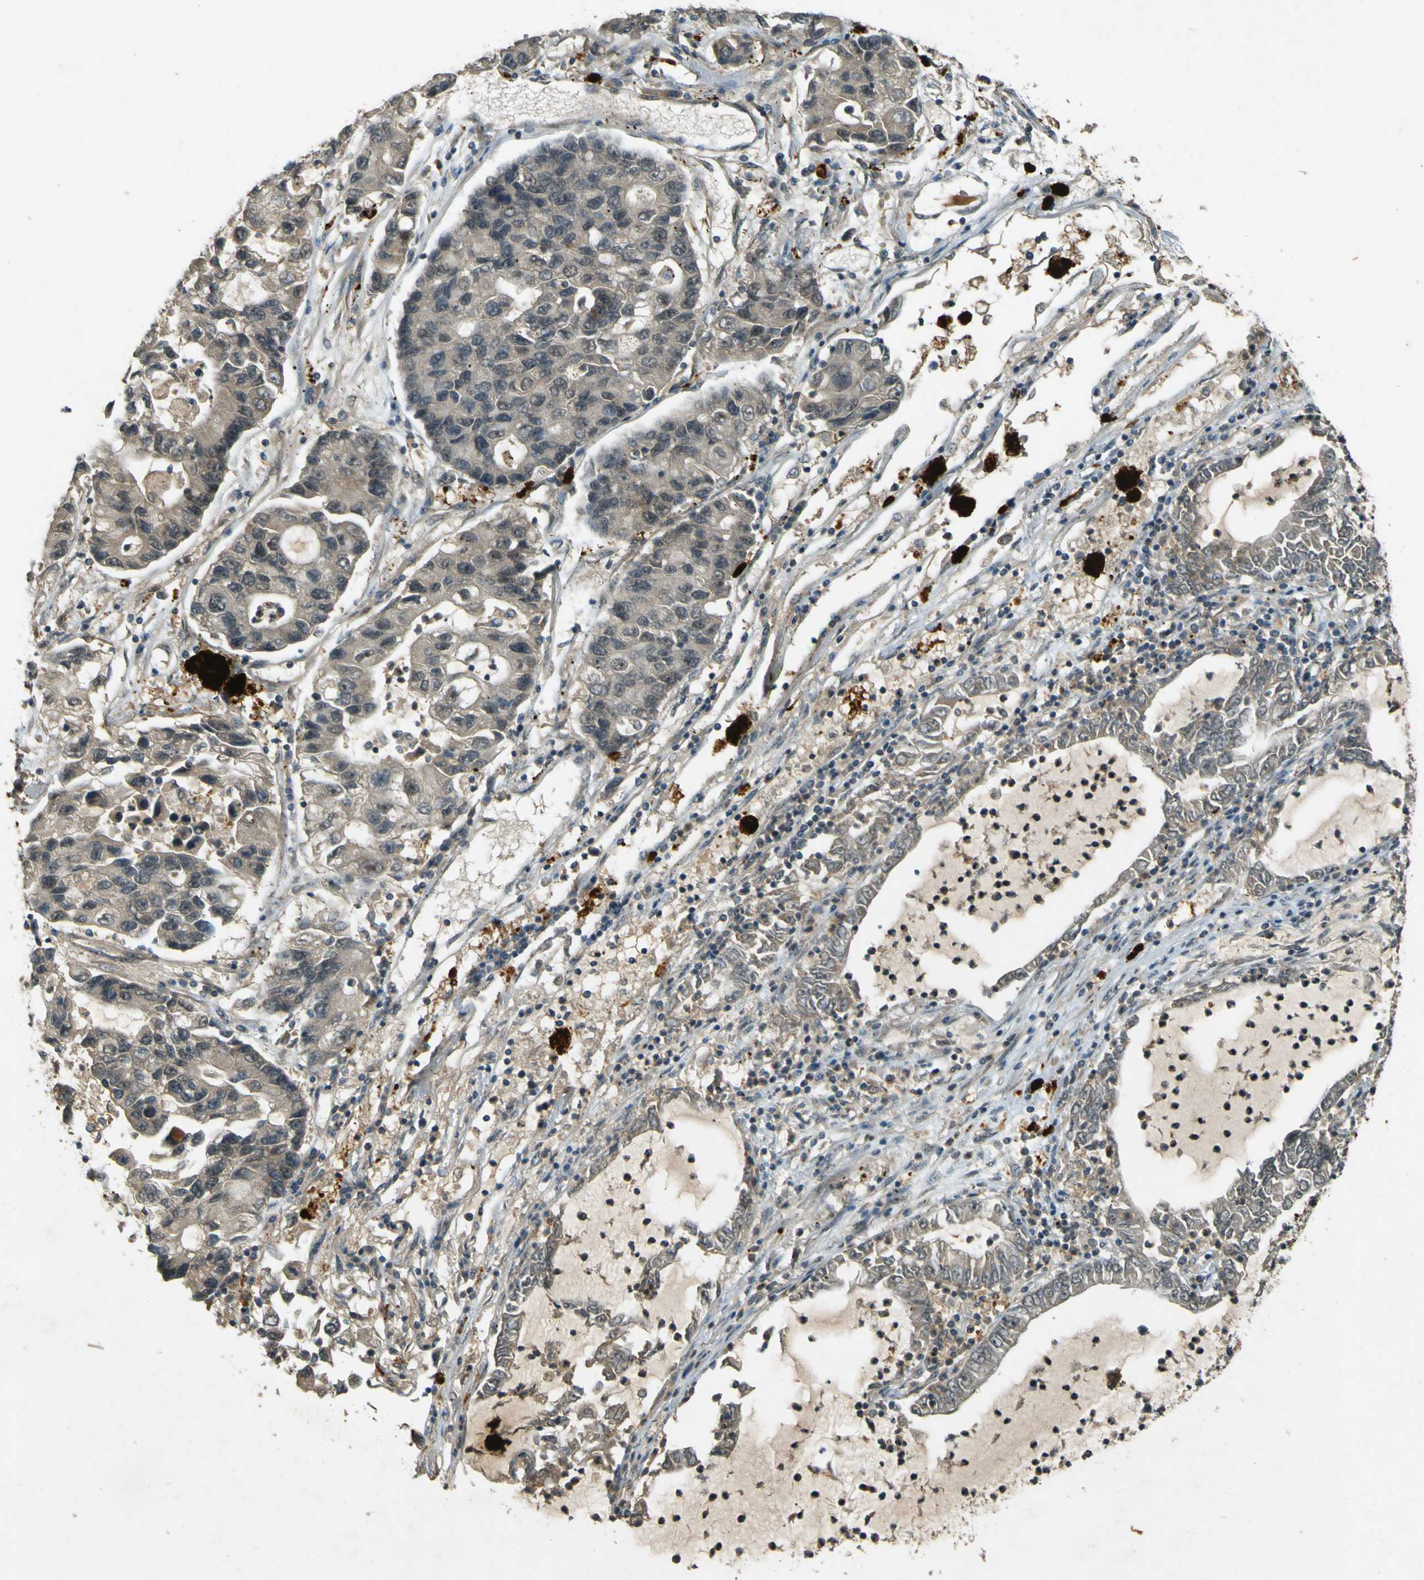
{"staining": {"intensity": "weak", "quantity": ">75%", "location": "cytoplasmic/membranous"}, "tissue": "lung cancer", "cell_type": "Tumor cells", "image_type": "cancer", "snomed": [{"axis": "morphology", "description": "Adenocarcinoma, NOS"}, {"axis": "topography", "description": "Lung"}], "caption": "The photomicrograph demonstrates immunohistochemical staining of lung adenocarcinoma. There is weak cytoplasmic/membranous expression is identified in approximately >75% of tumor cells.", "gene": "MPDZ", "patient": {"sex": "female", "age": 51}}